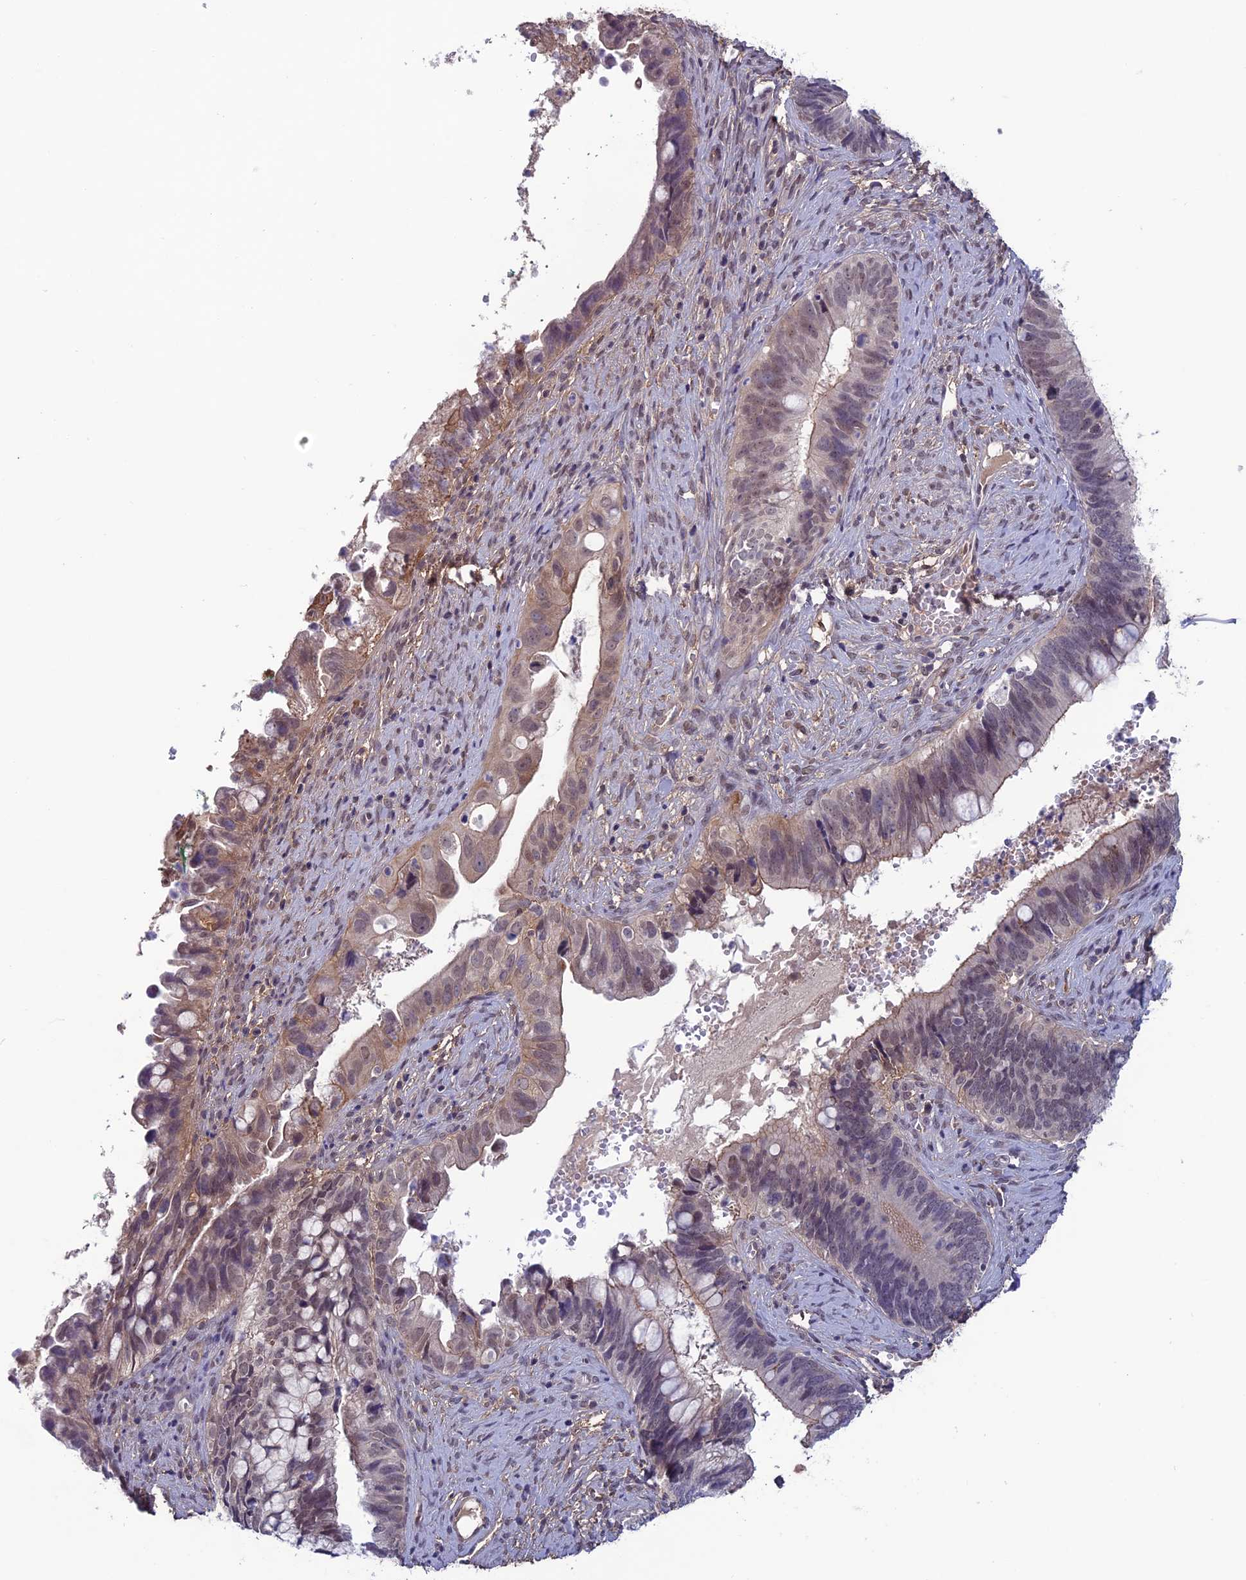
{"staining": {"intensity": "weak", "quantity": "25%-75%", "location": "cytoplasmic/membranous"}, "tissue": "cervical cancer", "cell_type": "Tumor cells", "image_type": "cancer", "snomed": [{"axis": "morphology", "description": "Adenocarcinoma, NOS"}, {"axis": "topography", "description": "Cervix"}], "caption": "A photomicrograph showing weak cytoplasmic/membranous staining in about 25%-75% of tumor cells in cervical cancer (adenocarcinoma), as visualized by brown immunohistochemical staining.", "gene": "FKBPL", "patient": {"sex": "female", "age": 42}}